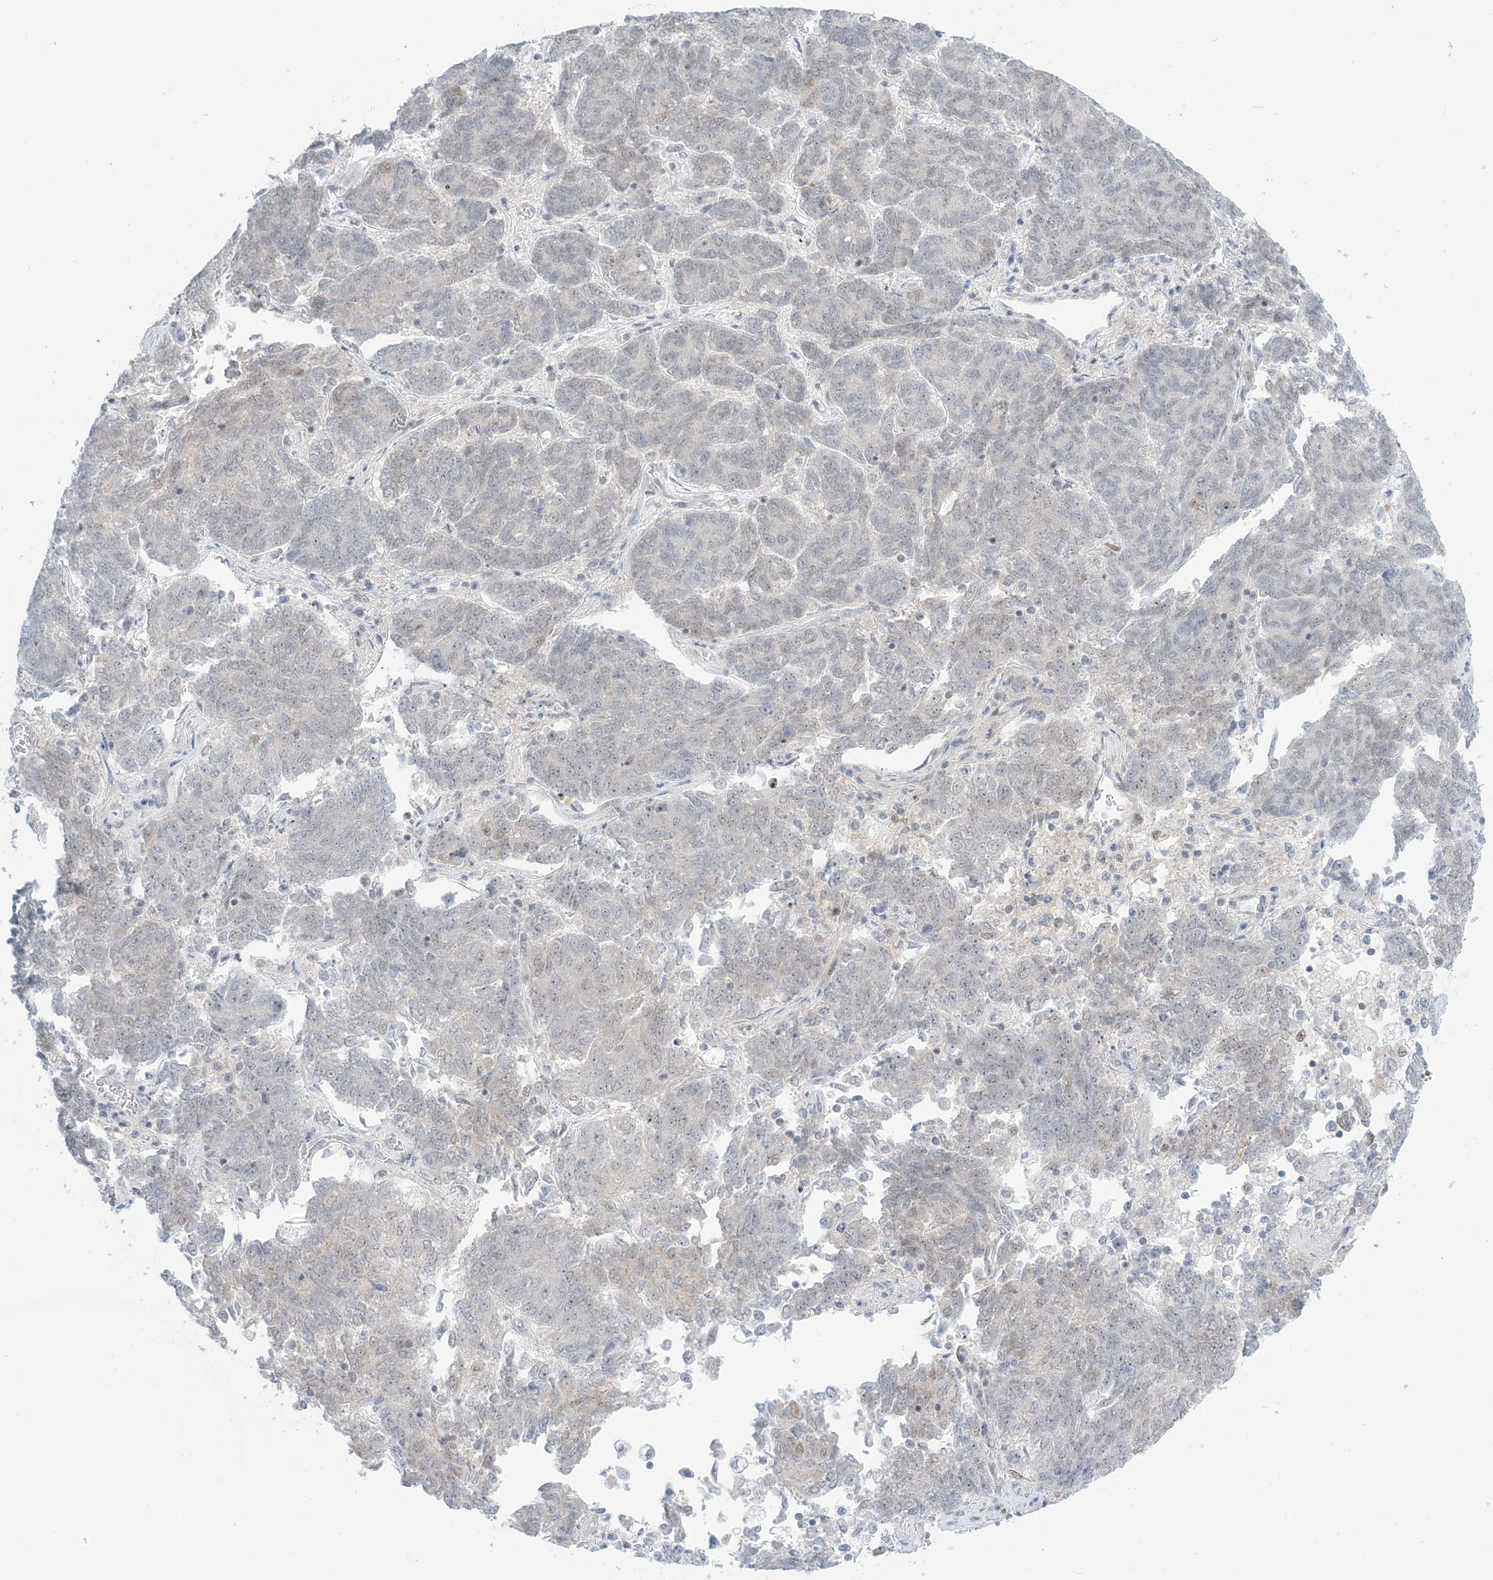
{"staining": {"intensity": "negative", "quantity": "none", "location": "none"}, "tissue": "endometrial cancer", "cell_type": "Tumor cells", "image_type": "cancer", "snomed": [{"axis": "morphology", "description": "Adenocarcinoma, NOS"}, {"axis": "topography", "description": "Endometrium"}], "caption": "A high-resolution image shows immunohistochemistry staining of endometrial cancer, which reveals no significant expression in tumor cells.", "gene": "TFPT", "patient": {"sex": "female", "age": 80}}